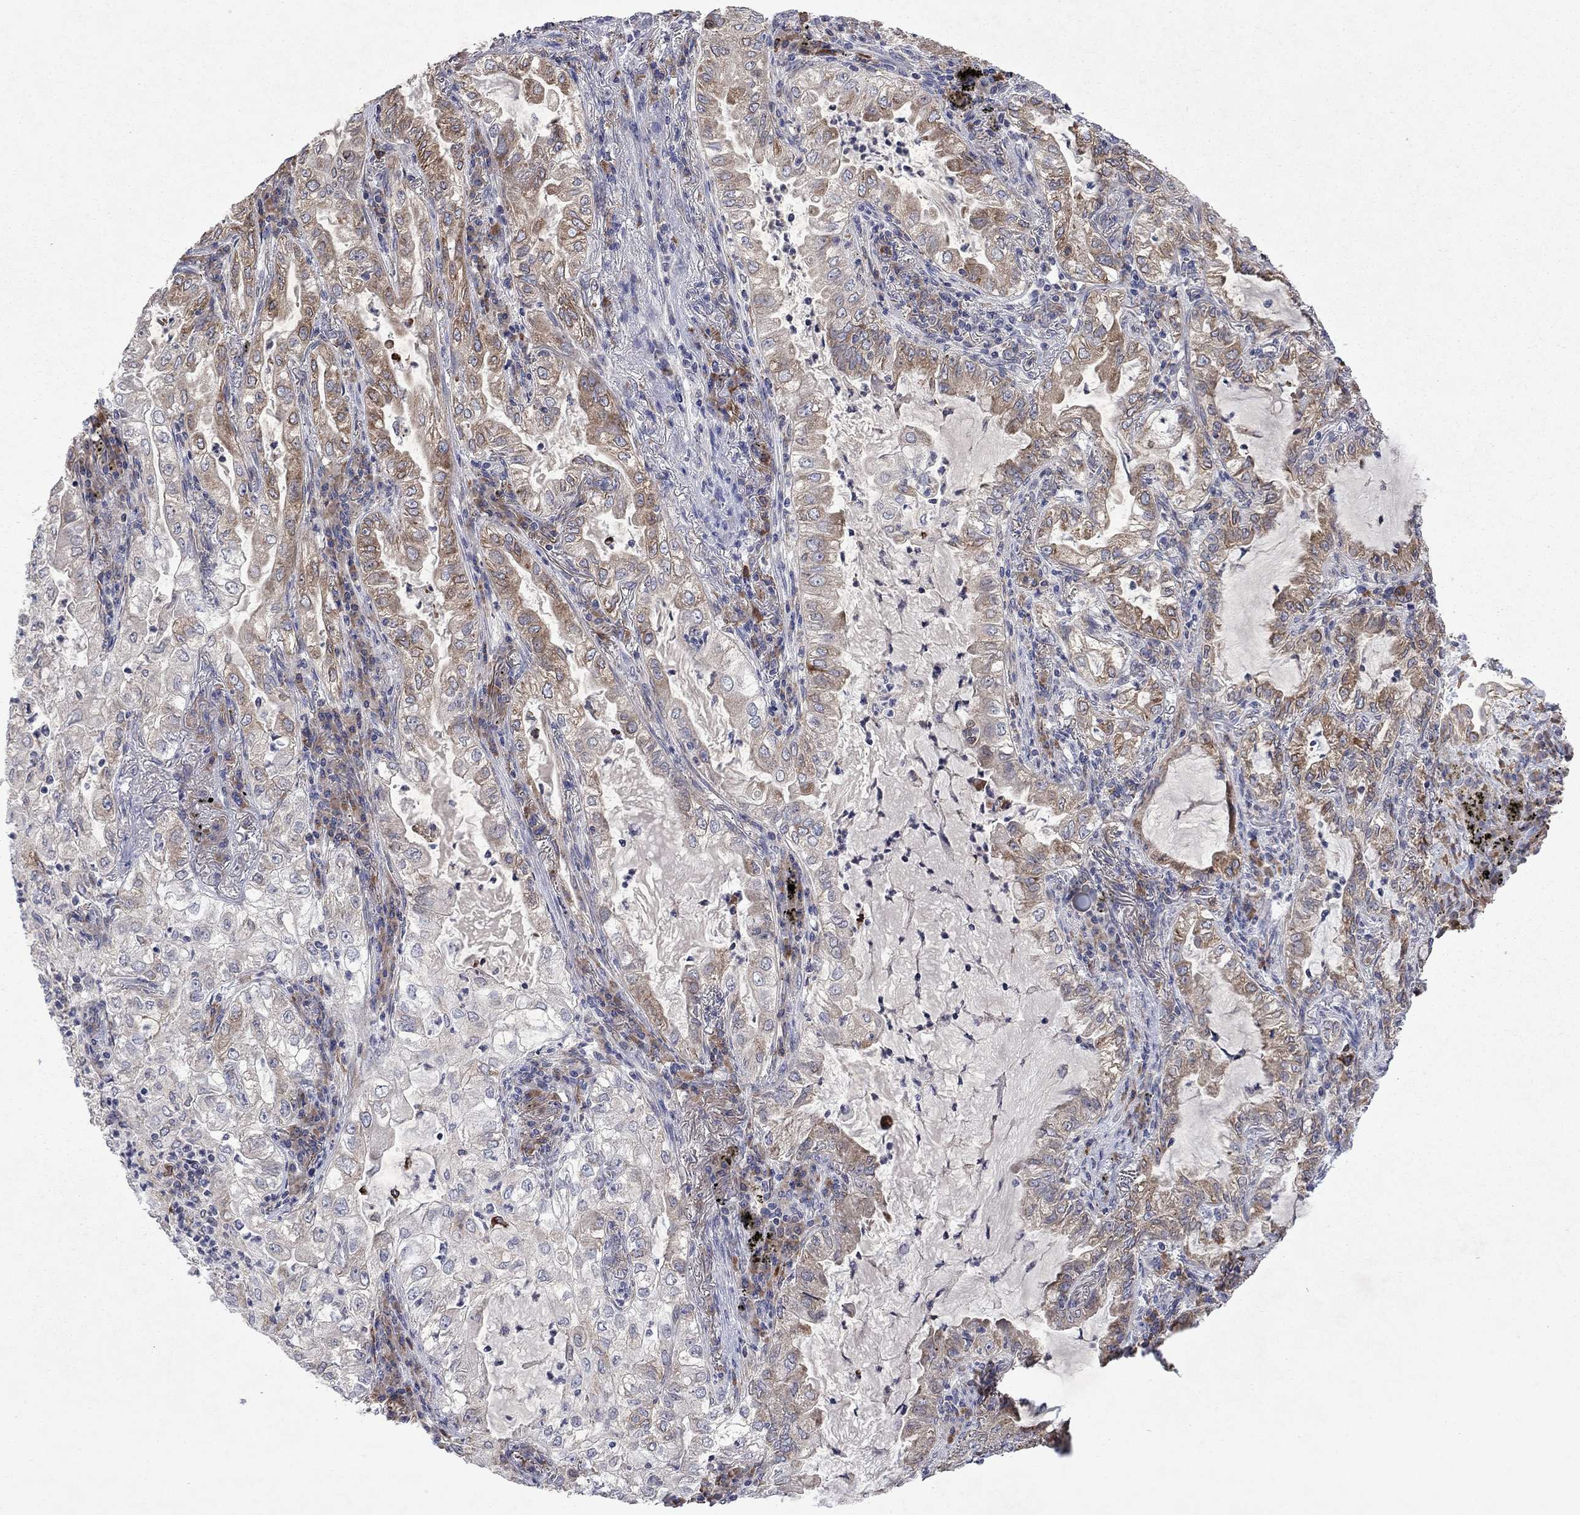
{"staining": {"intensity": "moderate", "quantity": "25%-75%", "location": "cytoplasmic/membranous"}, "tissue": "lung cancer", "cell_type": "Tumor cells", "image_type": "cancer", "snomed": [{"axis": "morphology", "description": "Adenocarcinoma, NOS"}, {"axis": "topography", "description": "Lung"}], "caption": "Approximately 25%-75% of tumor cells in lung cancer (adenocarcinoma) reveal moderate cytoplasmic/membranous protein staining as visualized by brown immunohistochemical staining.", "gene": "TMEM97", "patient": {"sex": "female", "age": 73}}